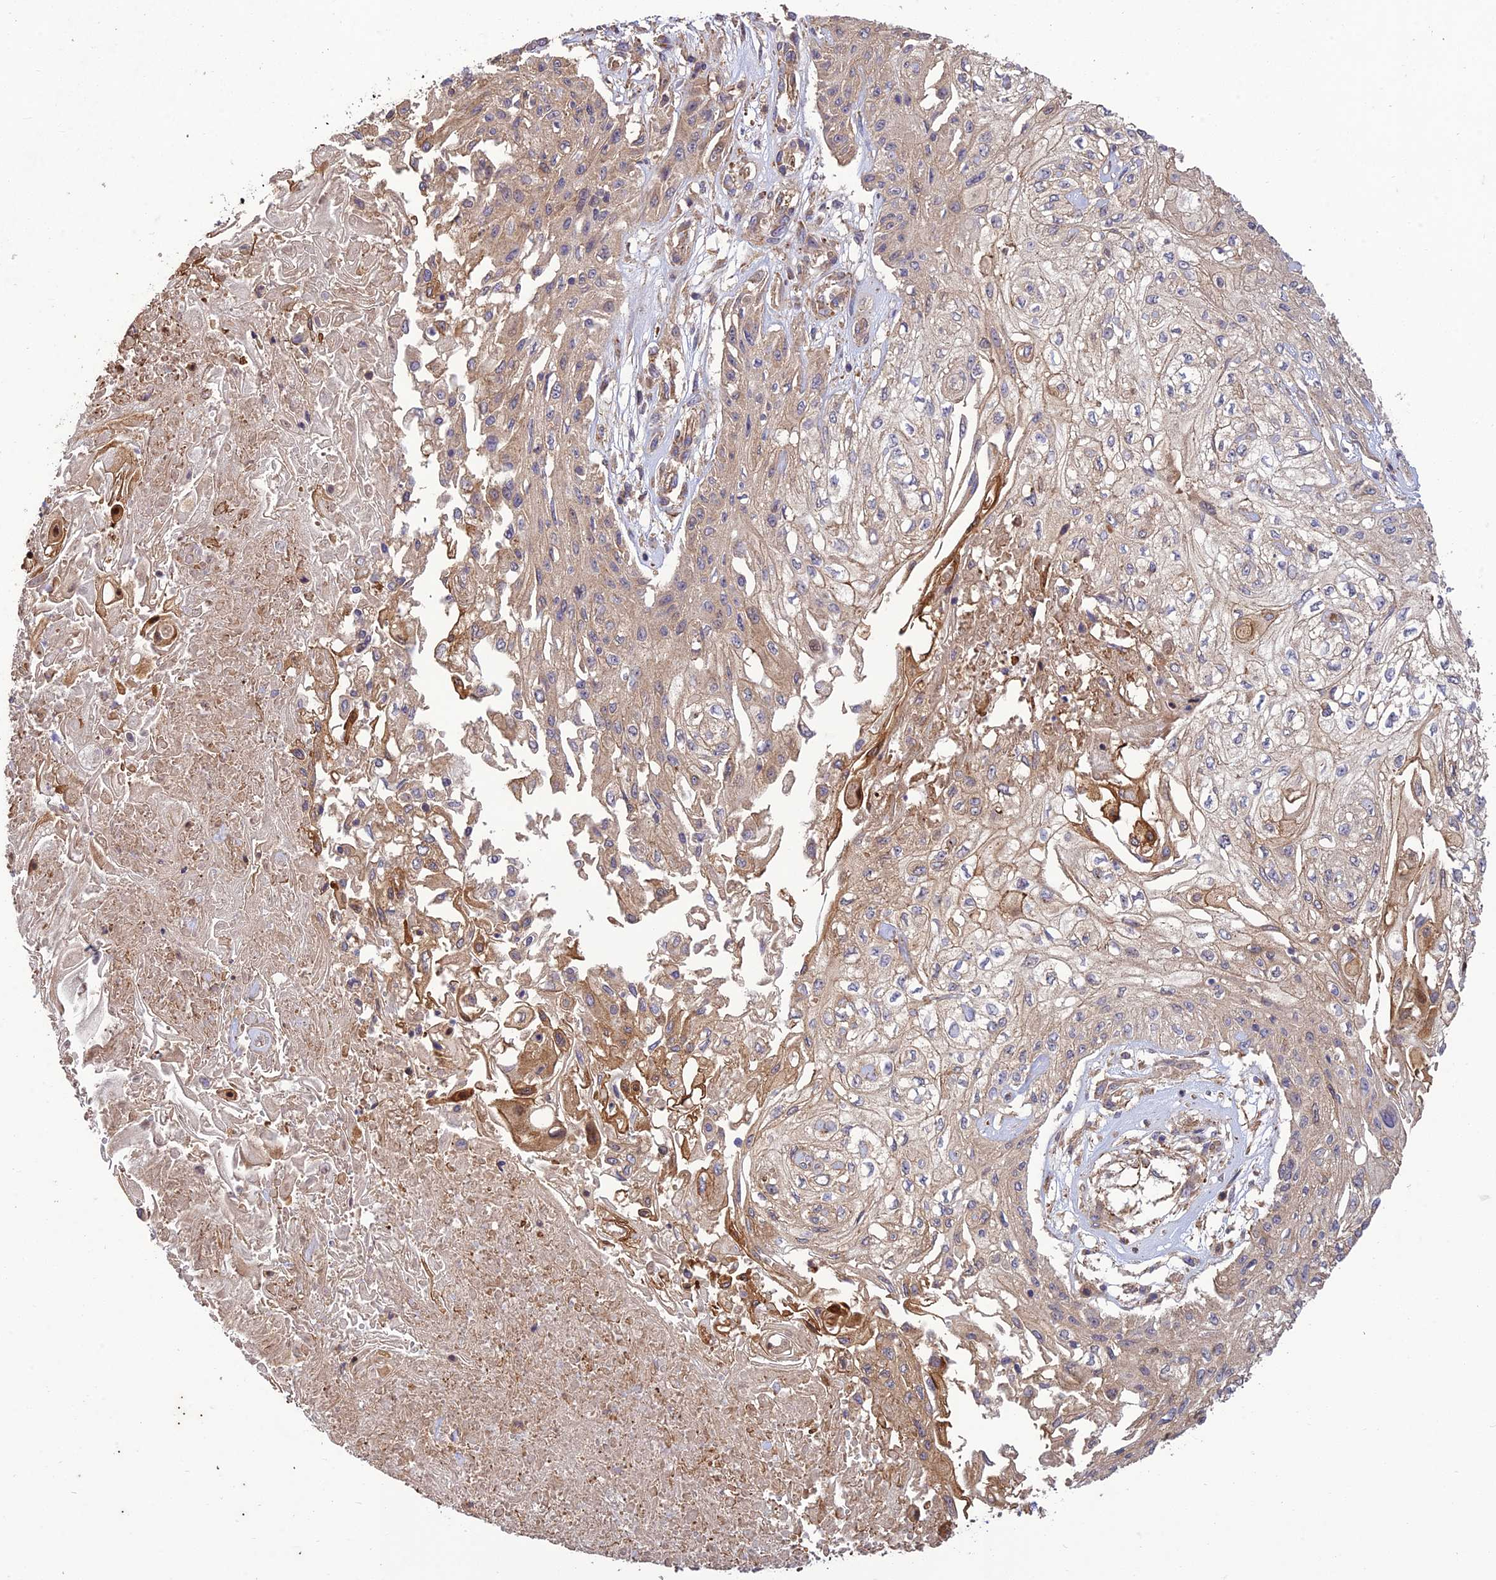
{"staining": {"intensity": "weak", "quantity": "25%-75%", "location": "cytoplasmic/membranous"}, "tissue": "skin cancer", "cell_type": "Tumor cells", "image_type": "cancer", "snomed": [{"axis": "morphology", "description": "Squamous cell carcinoma, NOS"}, {"axis": "morphology", "description": "Squamous cell carcinoma, metastatic, NOS"}, {"axis": "topography", "description": "Skin"}, {"axis": "topography", "description": "Lymph node"}], "caption": "IHC of human skin cancer (squamous cell carcinoma) displays low levels of weak cytoplasmic/membranous expression in about 25%-75% of tumor cells.", "gene": "TMEM131L", "patient": {"sex": "male", "age": 75}}